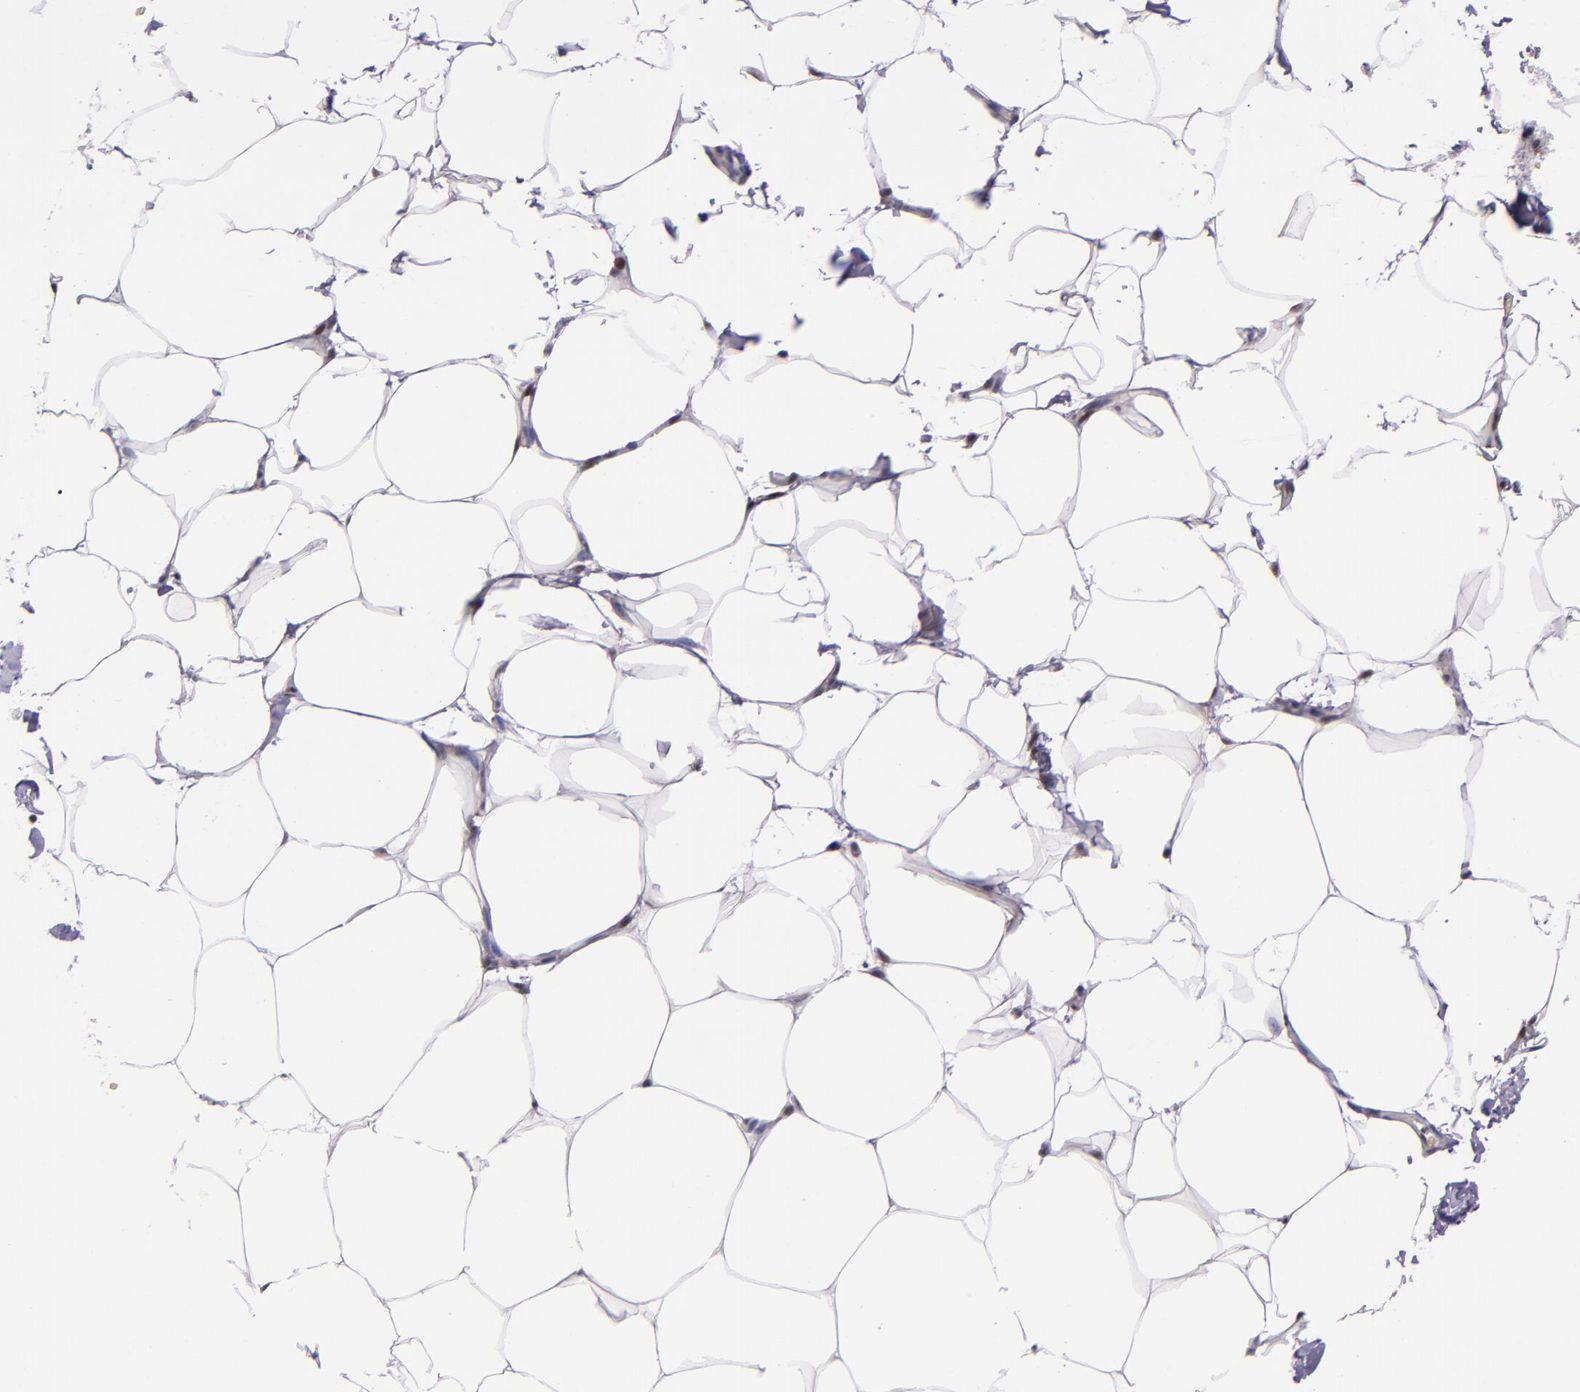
{"staining": {"intensity": "moderate", "quantity": ">75%", "location": "nuclear"}, "tissue": "adipose tissue", "cell_type": "Adipocytes", "image_type": "normal", "snomed": [{"axis": "morphology", "description": "Normal tissue, NOS"}, {"axis": "topography", "description": "Vascular tissue"}], "caption": "Protein positivity by immunohistochemistry displays moderate nuclear staining in about >75% of adipocytes in normal adipose tissue. (DAB IHC, brown staining for protein, blue staining for nuclei).", "gene": "GPKOW", "patient": {"sex": "male", "age": 41}}